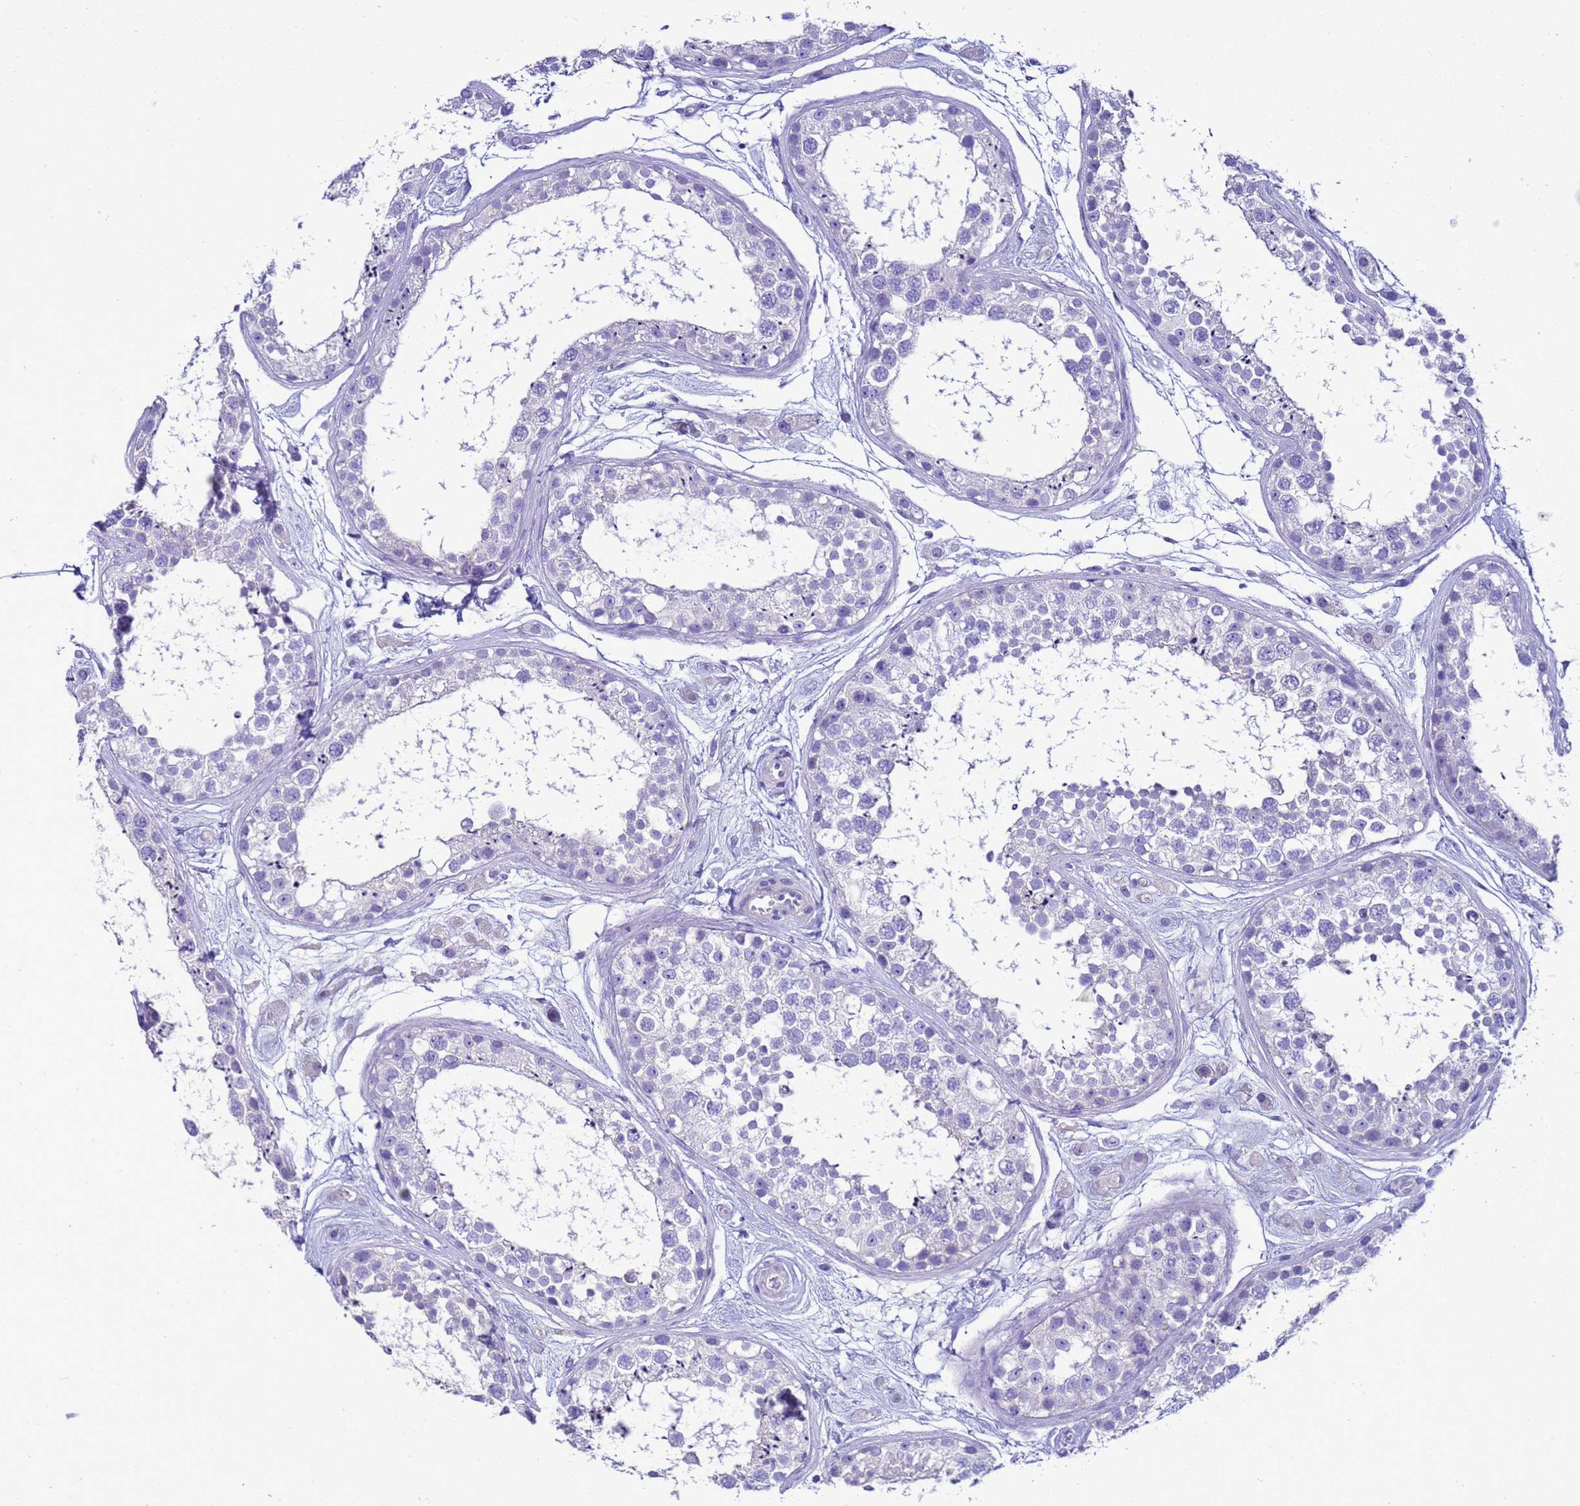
{"staining": {"intensity": "negative", "quantity": "none", "location": "none"}, "tissue": "testis", "cell_type": "Cells in seminiferous ducts", "image_type": "normal", "snomed": [{"axis": "morphology", "description": "Normal tissue, NOS"}, {"axis": "topography", "description": "Testis"}], "caption": "The IHC micrograph has no significant staining in cells in seminiferous ducts of testis. (Brightfield microscopy of DAB immunohistochemistry at high magnification).", "gene": "BEST2", "patient": {"sex": "male", "age": 25}}